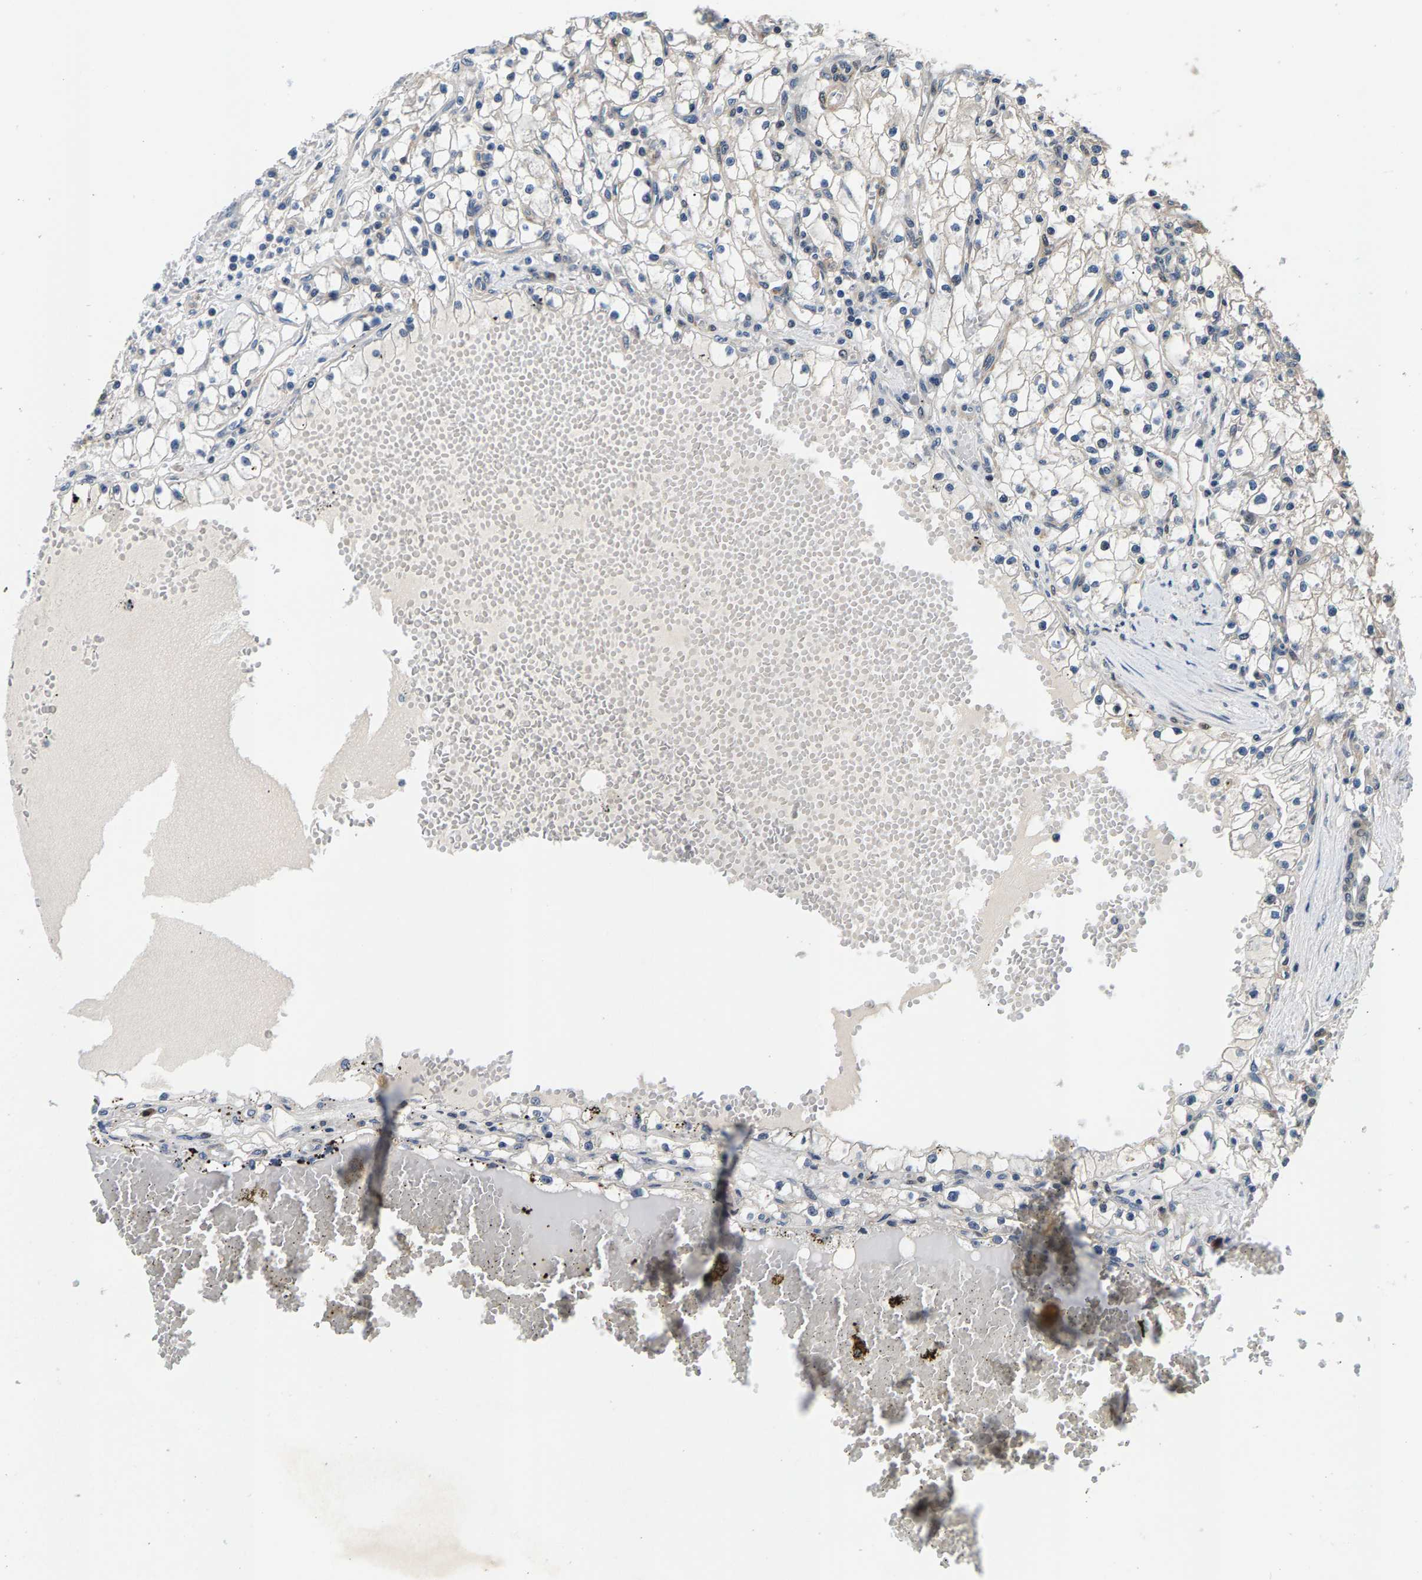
{"staining": {"intensity": "negative", "quantity": "none", "location": "none"}, "tissue": "renal cancer", "cell_type": "Tumor cells", "image_type": "cancer", "snomed": [{"axis": "morphology", "description": "Adenocarcinoma, NOS"}, {"axis": "topography", "description": "Kidney"}], "caption": "A histopathology image of renal cancer stained for a protein shows no brown staining in tumor cells.", "gene": "RBM33", "patient": {"sex": "male", "age": 56}}